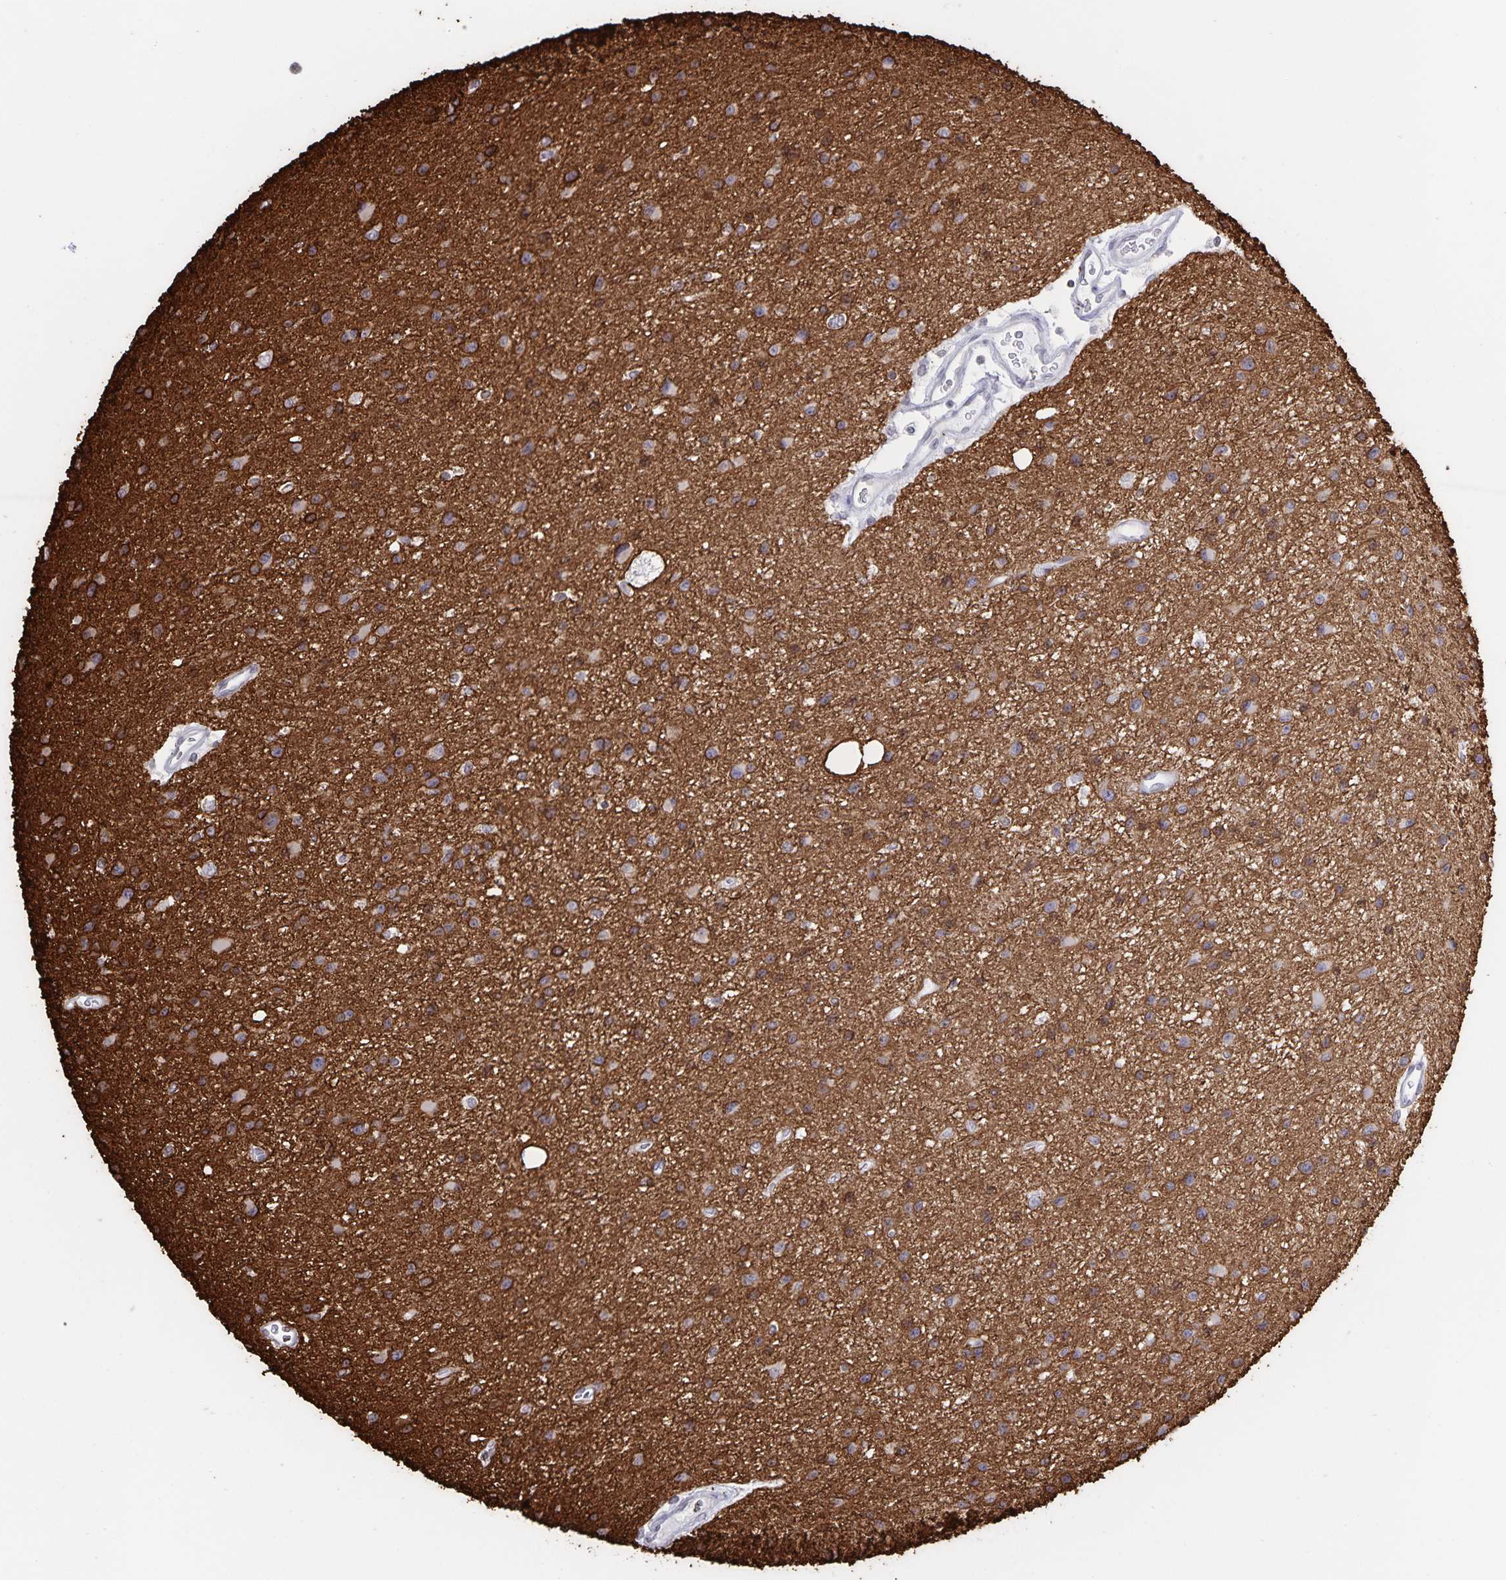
{"staining": {"intensity": "moderate", "quantity": "25%-75%", "location": "cytoplasmic/membranous"}, "tissue": "glioma", "cell_type": "Tumor cells", "image_type": "cancer", "snomed": [{"axis": "morphology", "description": "Glioma, malignant, Low grade"}, {"axis": "topography", "description": "Brain"}], "caption": "Glioma stained for a protein (brown) exhibits moderate cytoplasmic/membranous positive expression in approximately 25%-75% of tumor cells.", "gene": "AQP4", "patient": {"sex": "male", "age": 43}}